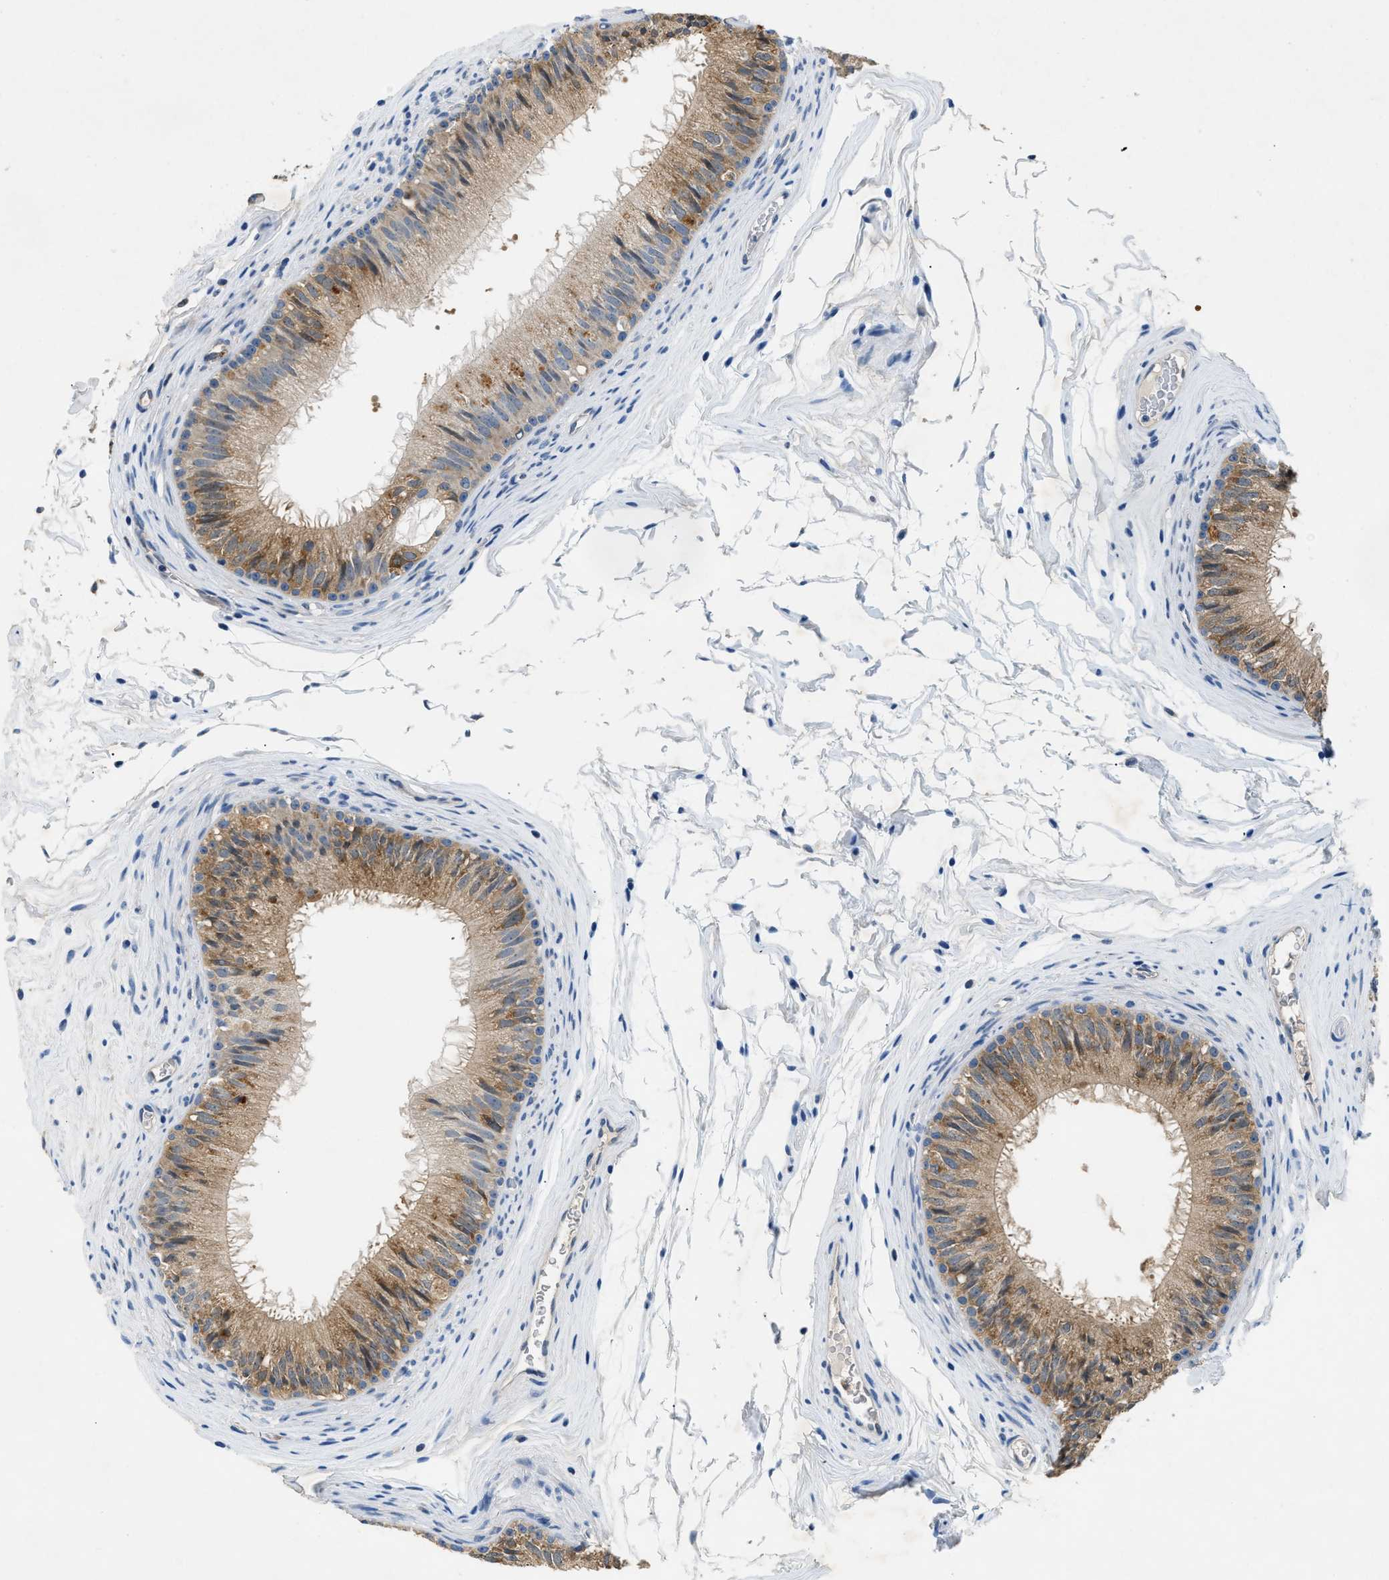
{"staining": {"intensity": "moderate", "quantity": ">75%", "location": "cytoplasmic/membranous"}, "tissue": "epididymis", "cell_type": "Glandular cells", "image_type": "normal", "snomed": [{"axis": "morphology", "description": "Normal tissue, NOS"}, {"axis": "topography", "description": "Testis"}, {"axis": "topography", "description": "Epididymis"}], "caption": "Epididymis stained with immunohistochemistry (IHC) demonstrates moderate cytoplasmic/membranous positivity in approximately >75% of glandular cells.", "gene": "TOMM34", "patient": {"sex": "male", "age": 36}}